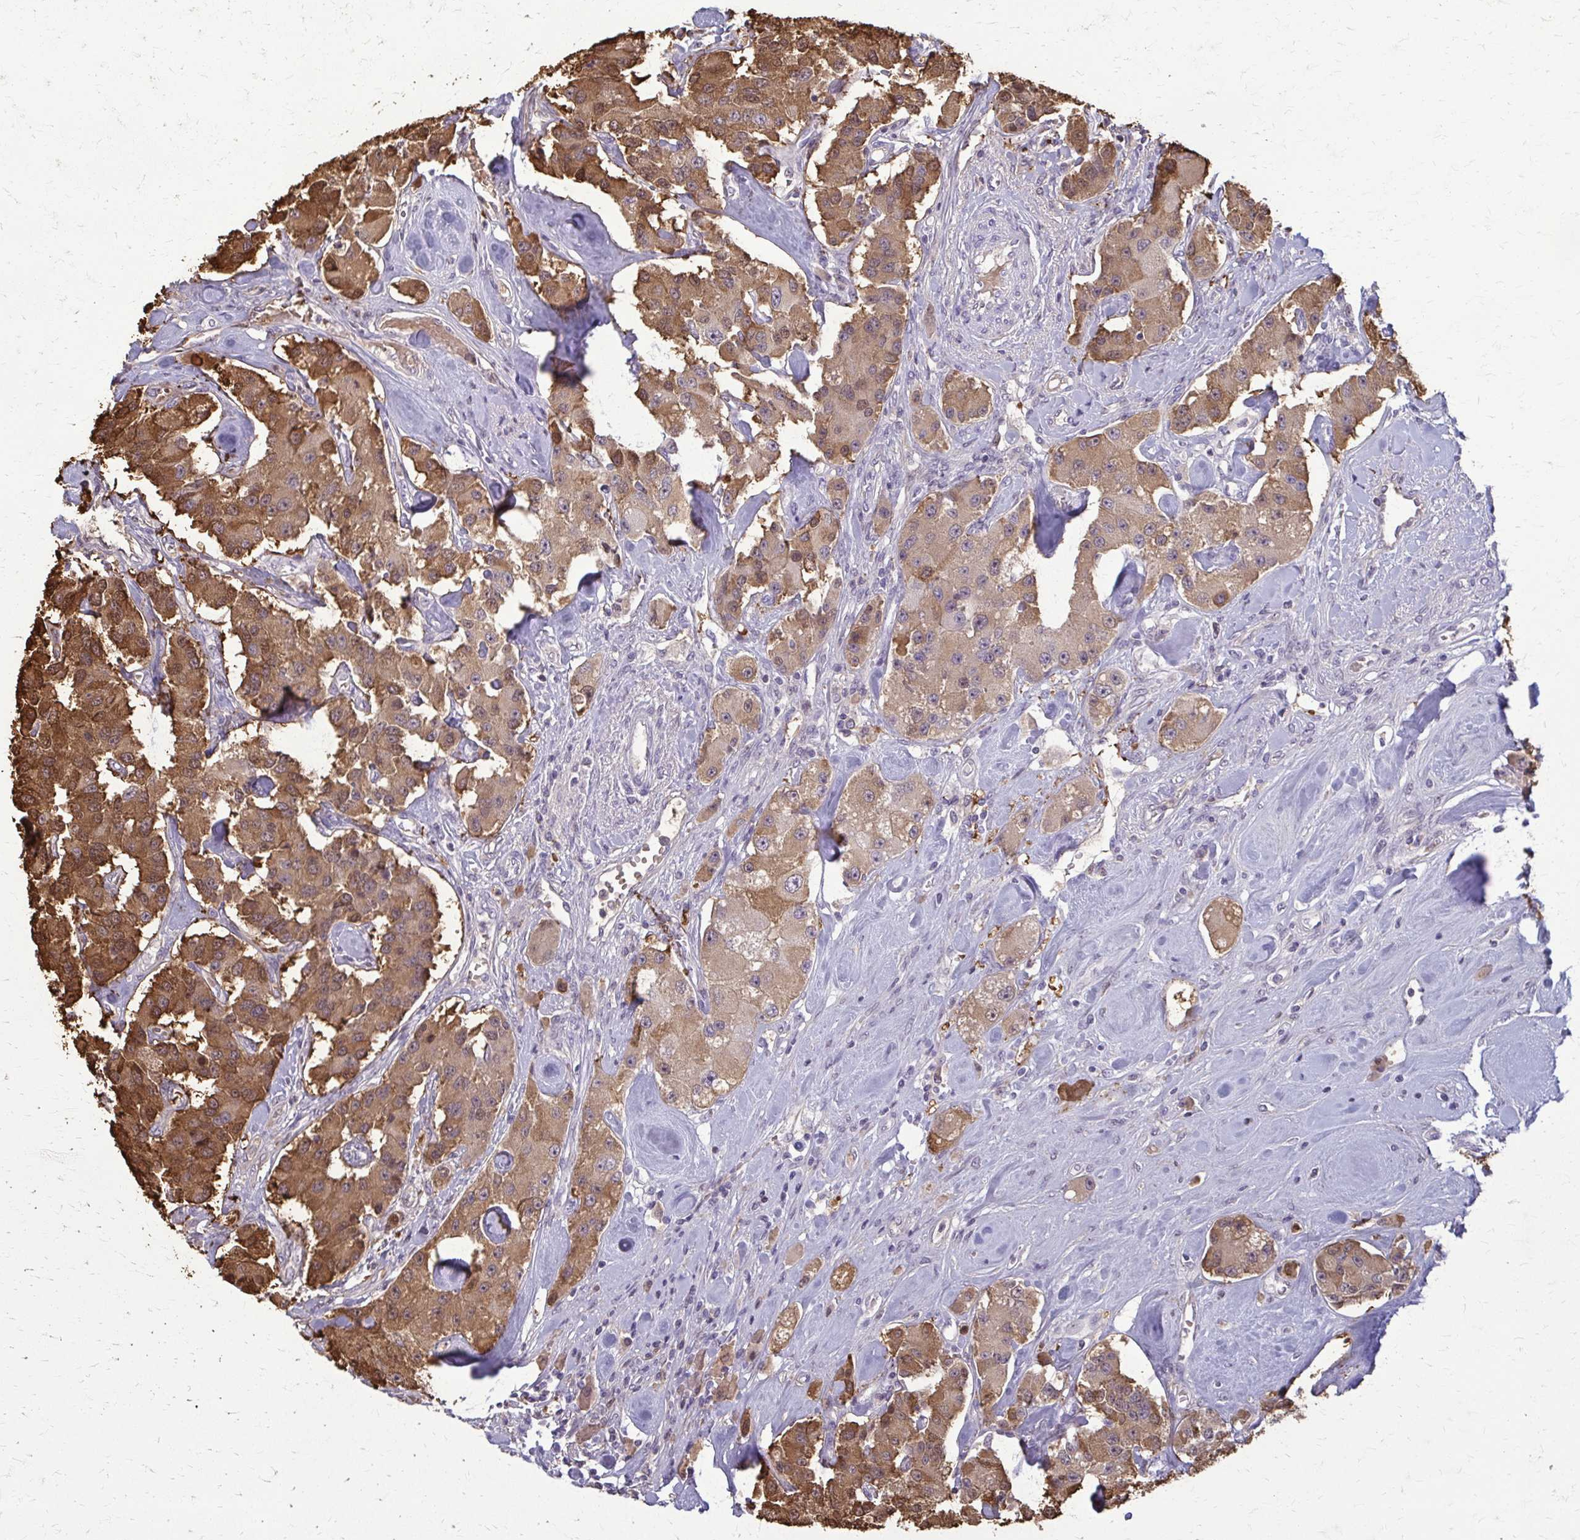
{"staining": {"intensity": "moderate", "quantity": ">75%", "location": "cytoplasmic/membranous"}, "tissue": "carcinoid", "cell_type": "Tumor cells", "image_type": "cancer", "snomed": [{"axis": "morphology", "description": "Carcinoid, malignant, NOS"}, {"axis": "topography", "description": "Pancreas"}], "caption": "Immunohistochemical staining of carcinoid demonstrates medium levels of moderate cytoplasmic/membranous protein positivity in approximately >75% of tumor cells.", "gene": "ZNF34", "patient": {"sex": "male", "age": 41}}